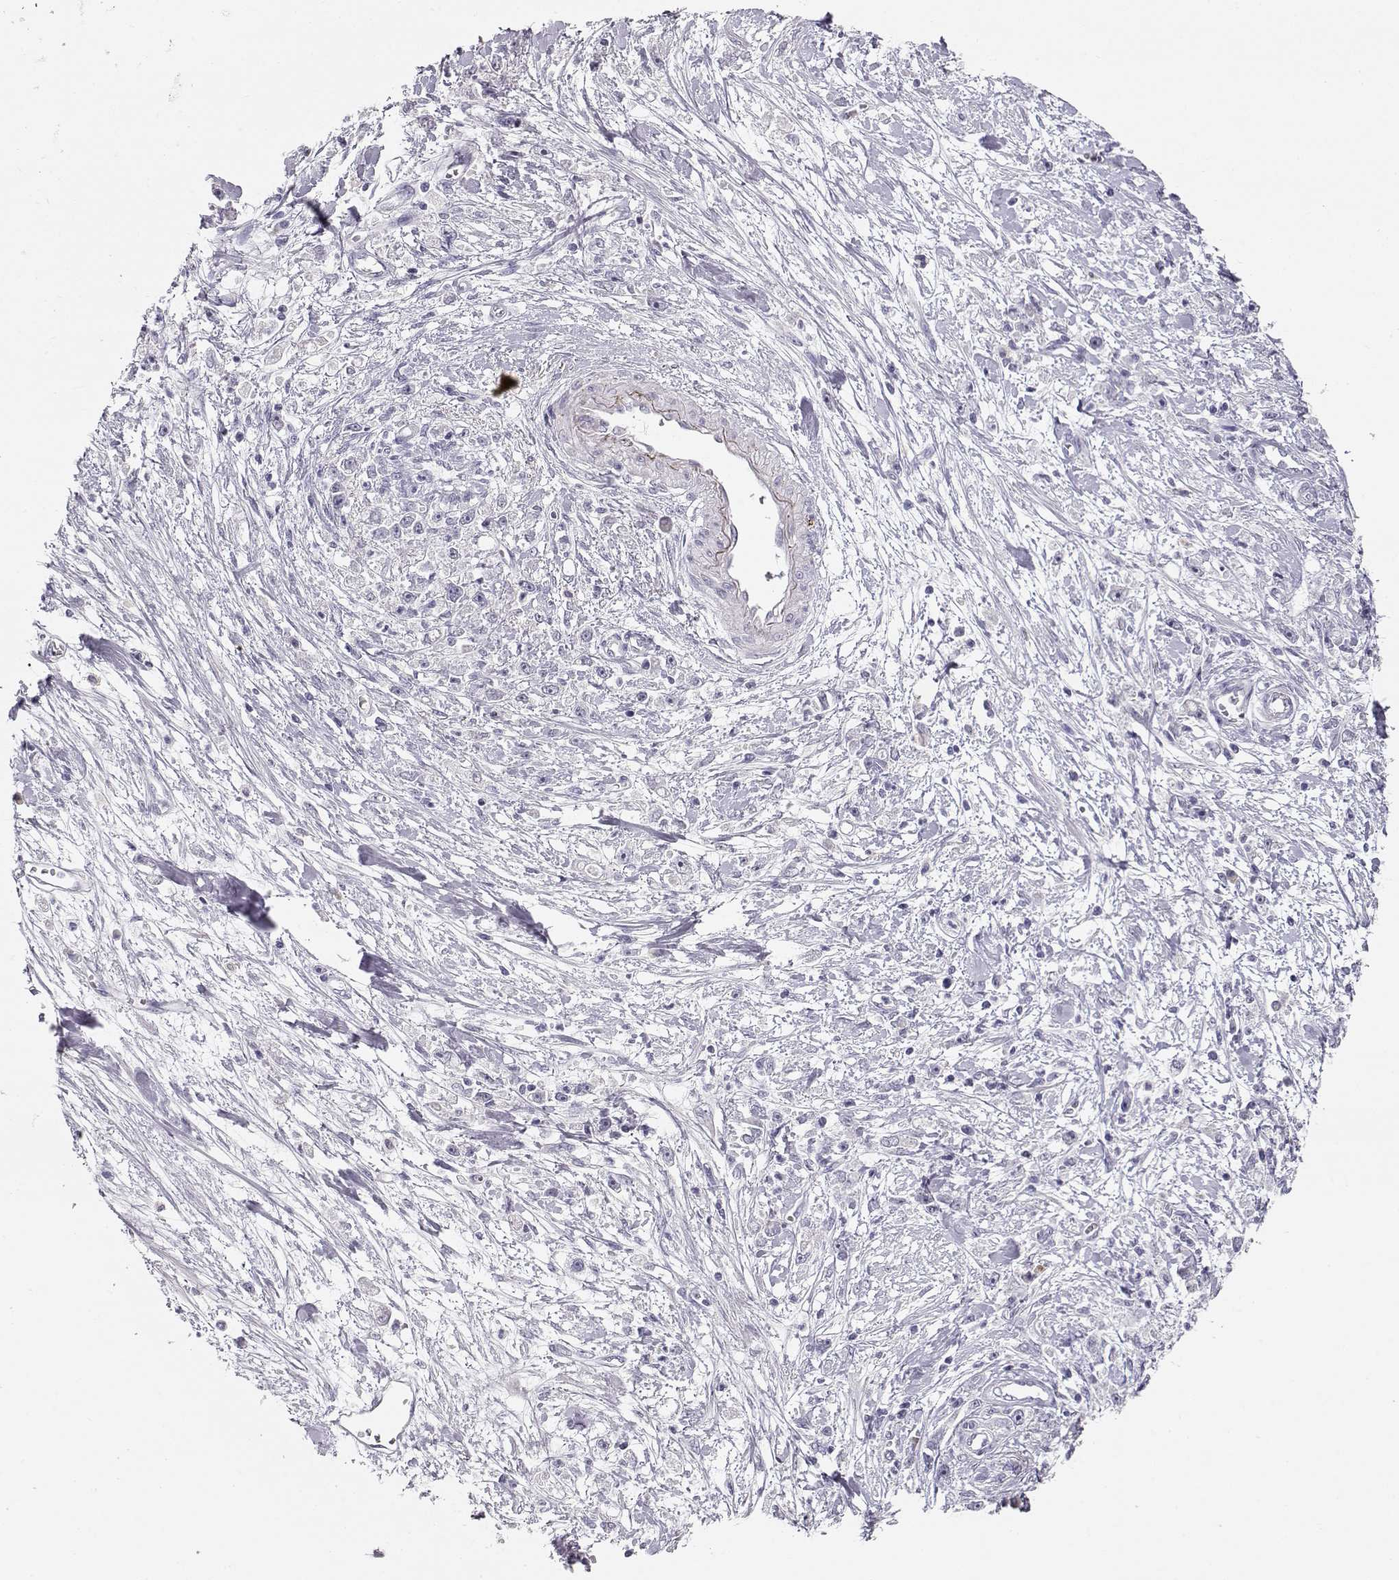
{"staining": {"intensity": "negative", "quantity": "none", "location": "none"}, "tissue": "stomach cancer", "cell_type": "Tumor cells", "image_type": "cancer", "snomed": [{"axis": "morphology", "description": "Adenocarcinoma, NOS"}, {"axis": "topography", "description": "Stomach"}], "caption": "IHC photomicrograph of human stomach cancer (adenocarcinoma) stained for a protein (brown), which displays no expression in tumor cells.", "gene": "TTC26", "patient": {"sex": "female", "age": 59}}